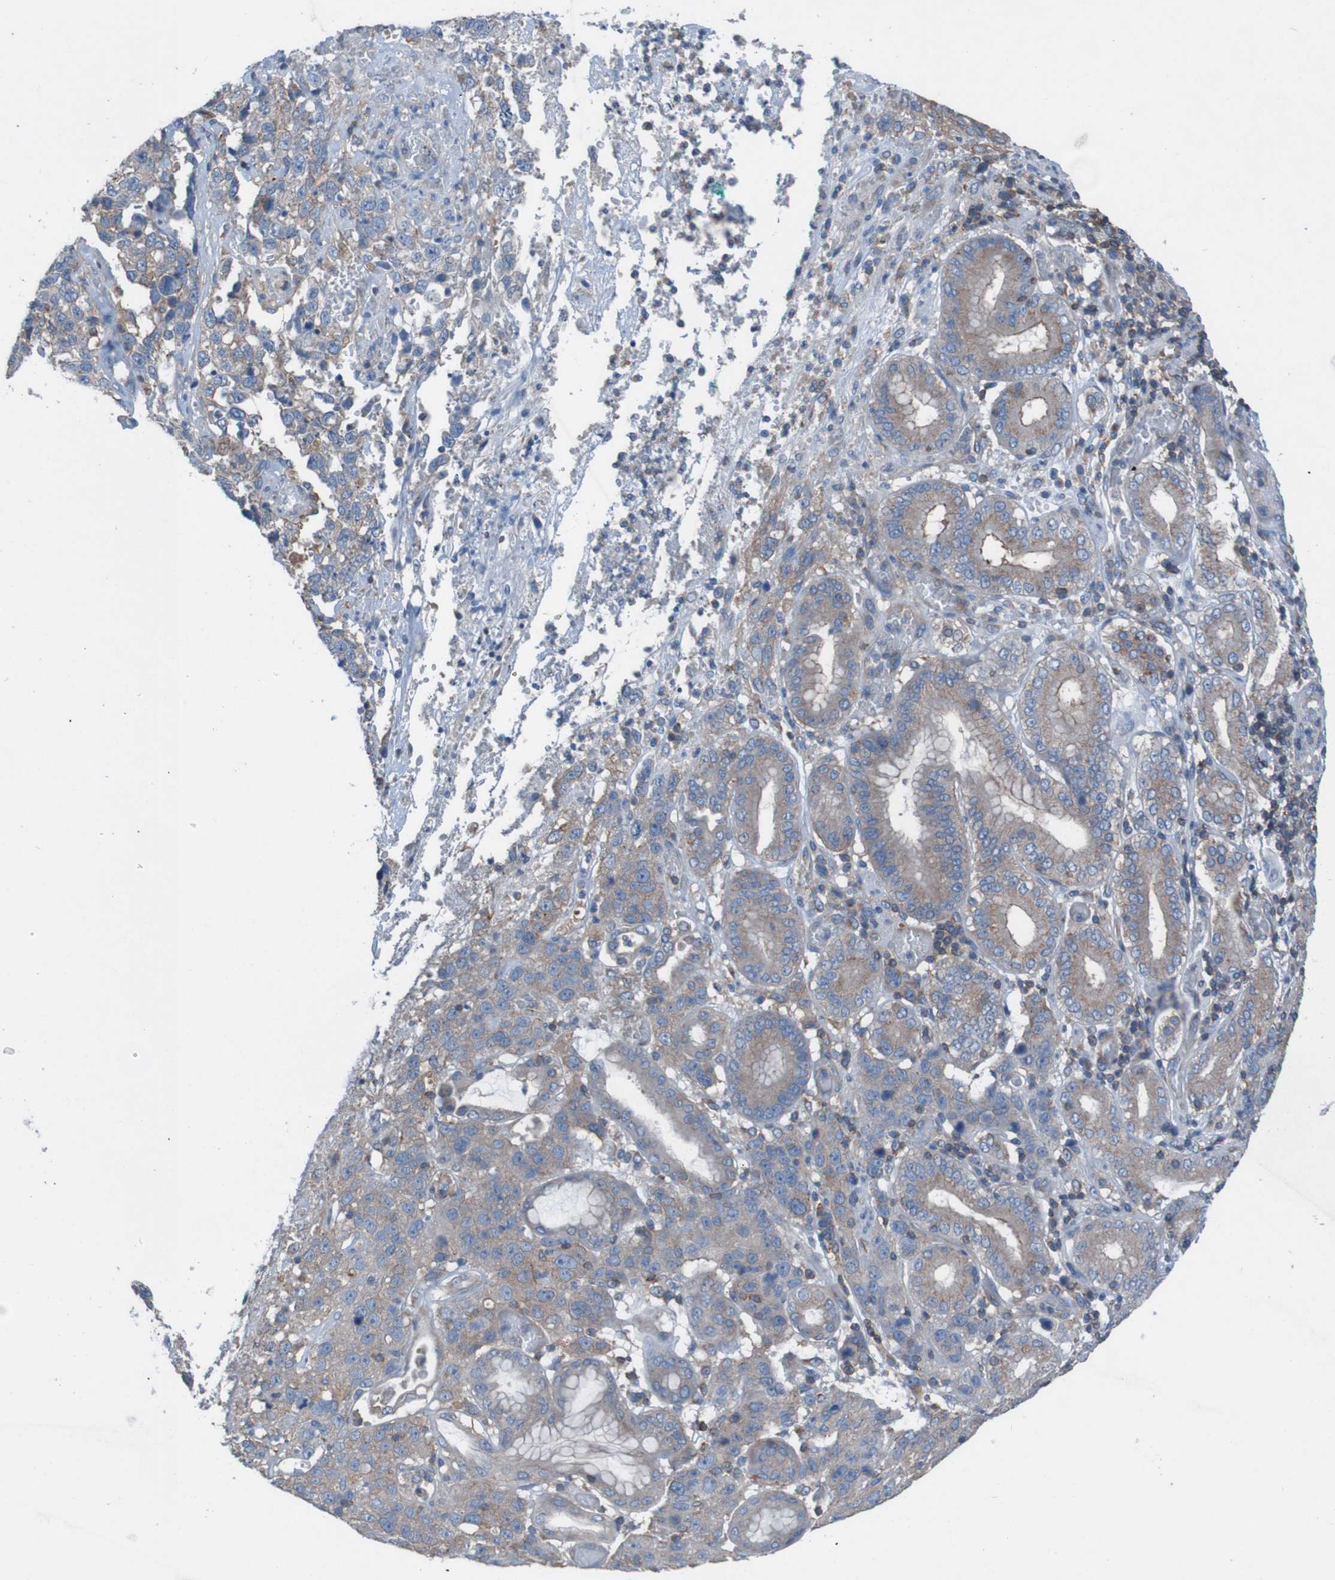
{"staining": {"intensity": "moderate", "quantity": "25%-75%", "location": "cytoplasmic/membranous"}, "tissue": "stomach cancer", "cell_type": "Tumor cells", "image_type": "cancer", "snomed": [{"axis": "morphology", "description": "Normal tissue, NOS"}, {"axis": "morphology", "description": "Adenocarcinoma, NOS"}, {"axis": "topography", "description": "Stomach"}], "caption": "Protein staining by IHC shows moderate cytoplasmic/membranous positivity in approximately 25%-75% of tumor cells in adenocarcinoma (stomach).", "gene": "MINAR1", "patient": {"sex": "male", "age": 48}}